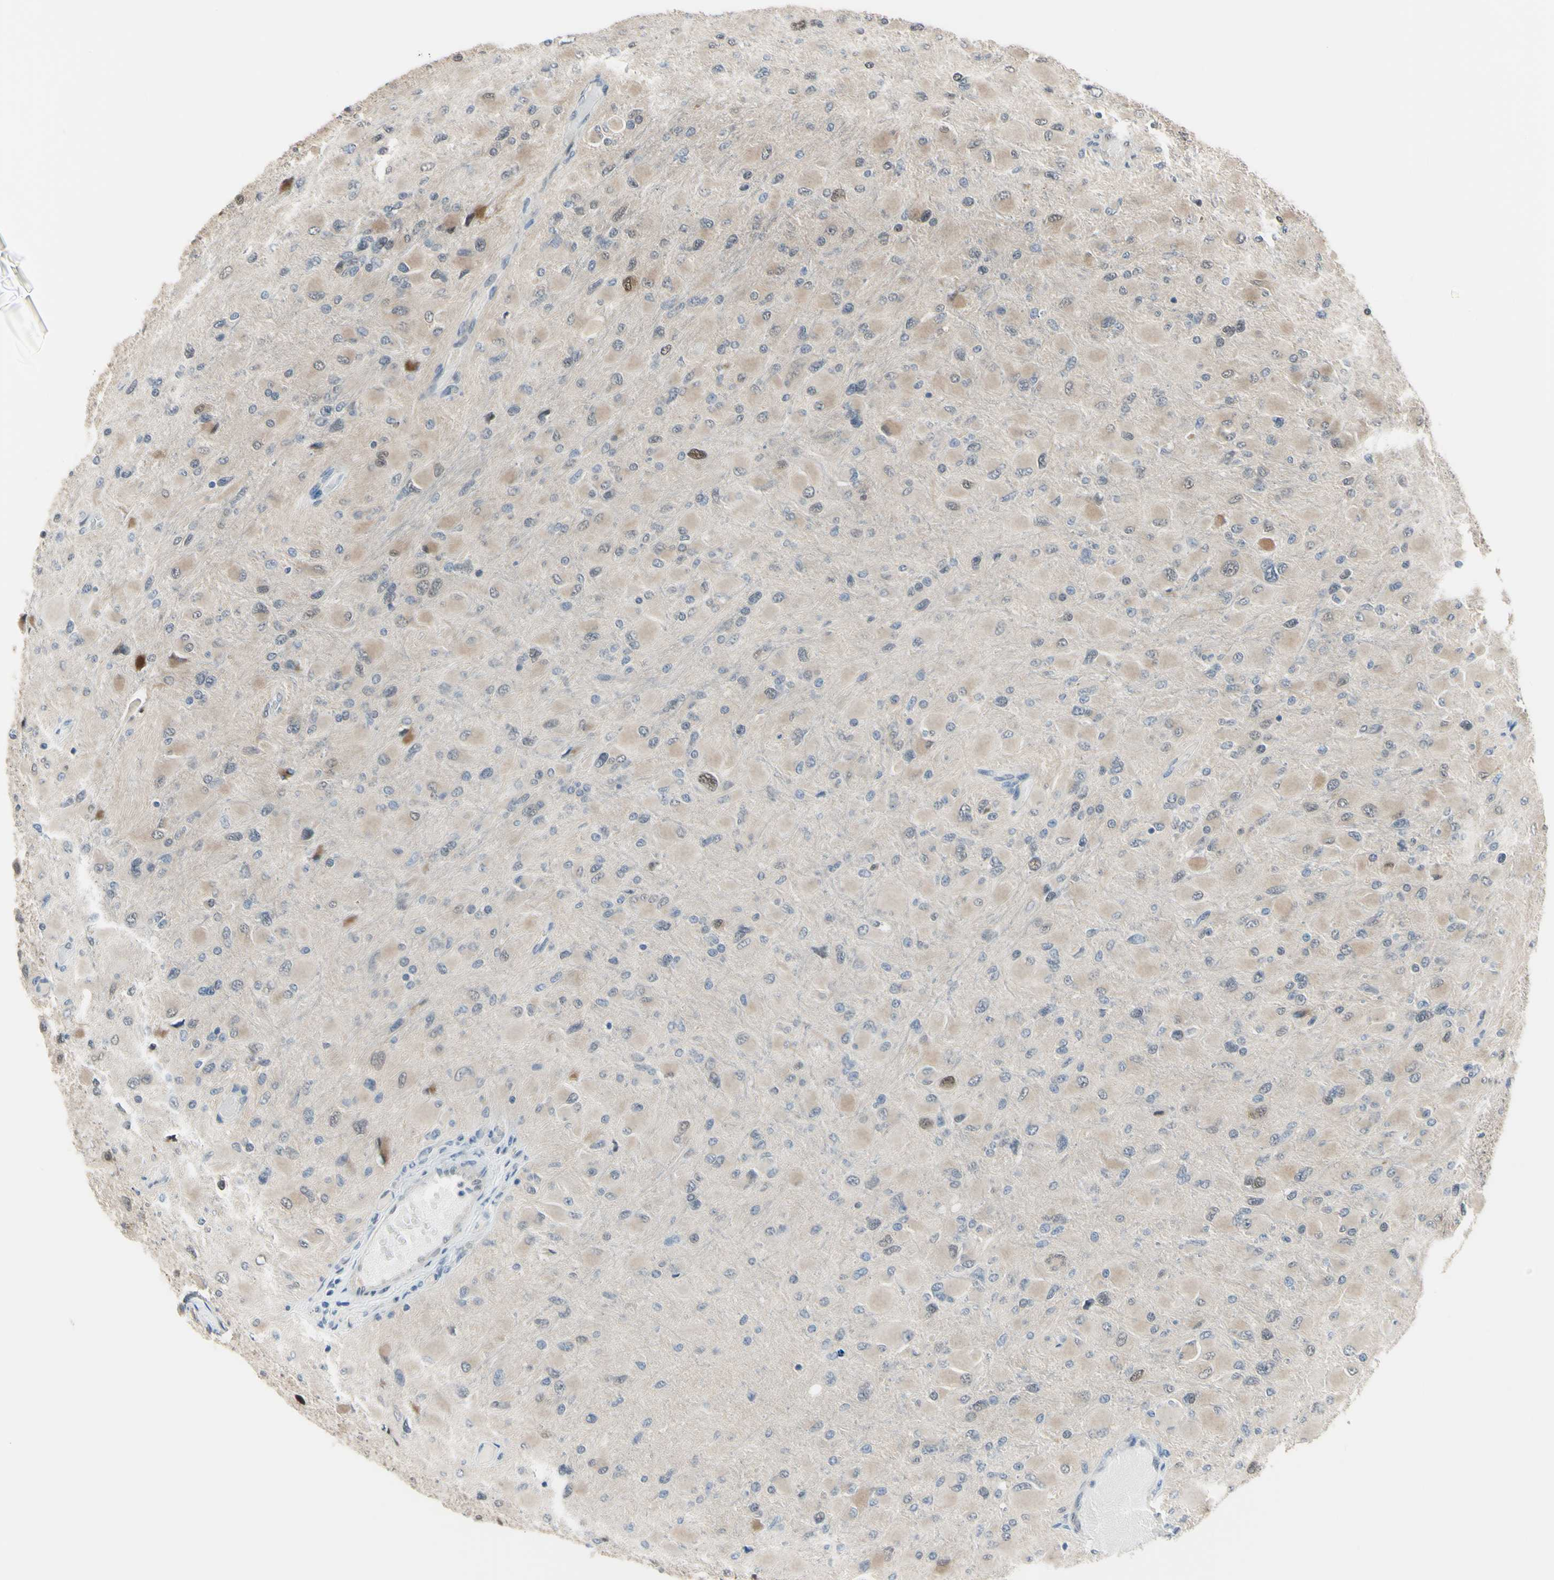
{"staining": {"intensity": "weak", "quantity": ">75%", "location": "cytoplasmic/membranous"}, "tissue": "glioma", "cell_type": "Tumor cells", "image_type": "cancer", "snomed": [{"axis": "morphology", "description": "Glioma, malignant, High grade"}, {"axis": "topography", "description": "Cerebral cortex"}], "caption": "DAB immunohistochemical staining of human glioma reveals weak cytoplasmic/membranous protein positivity in approximately >75% of tumor cells.", "gene": "HSPA4", "patient": {"sex": "female", "age": 36}}